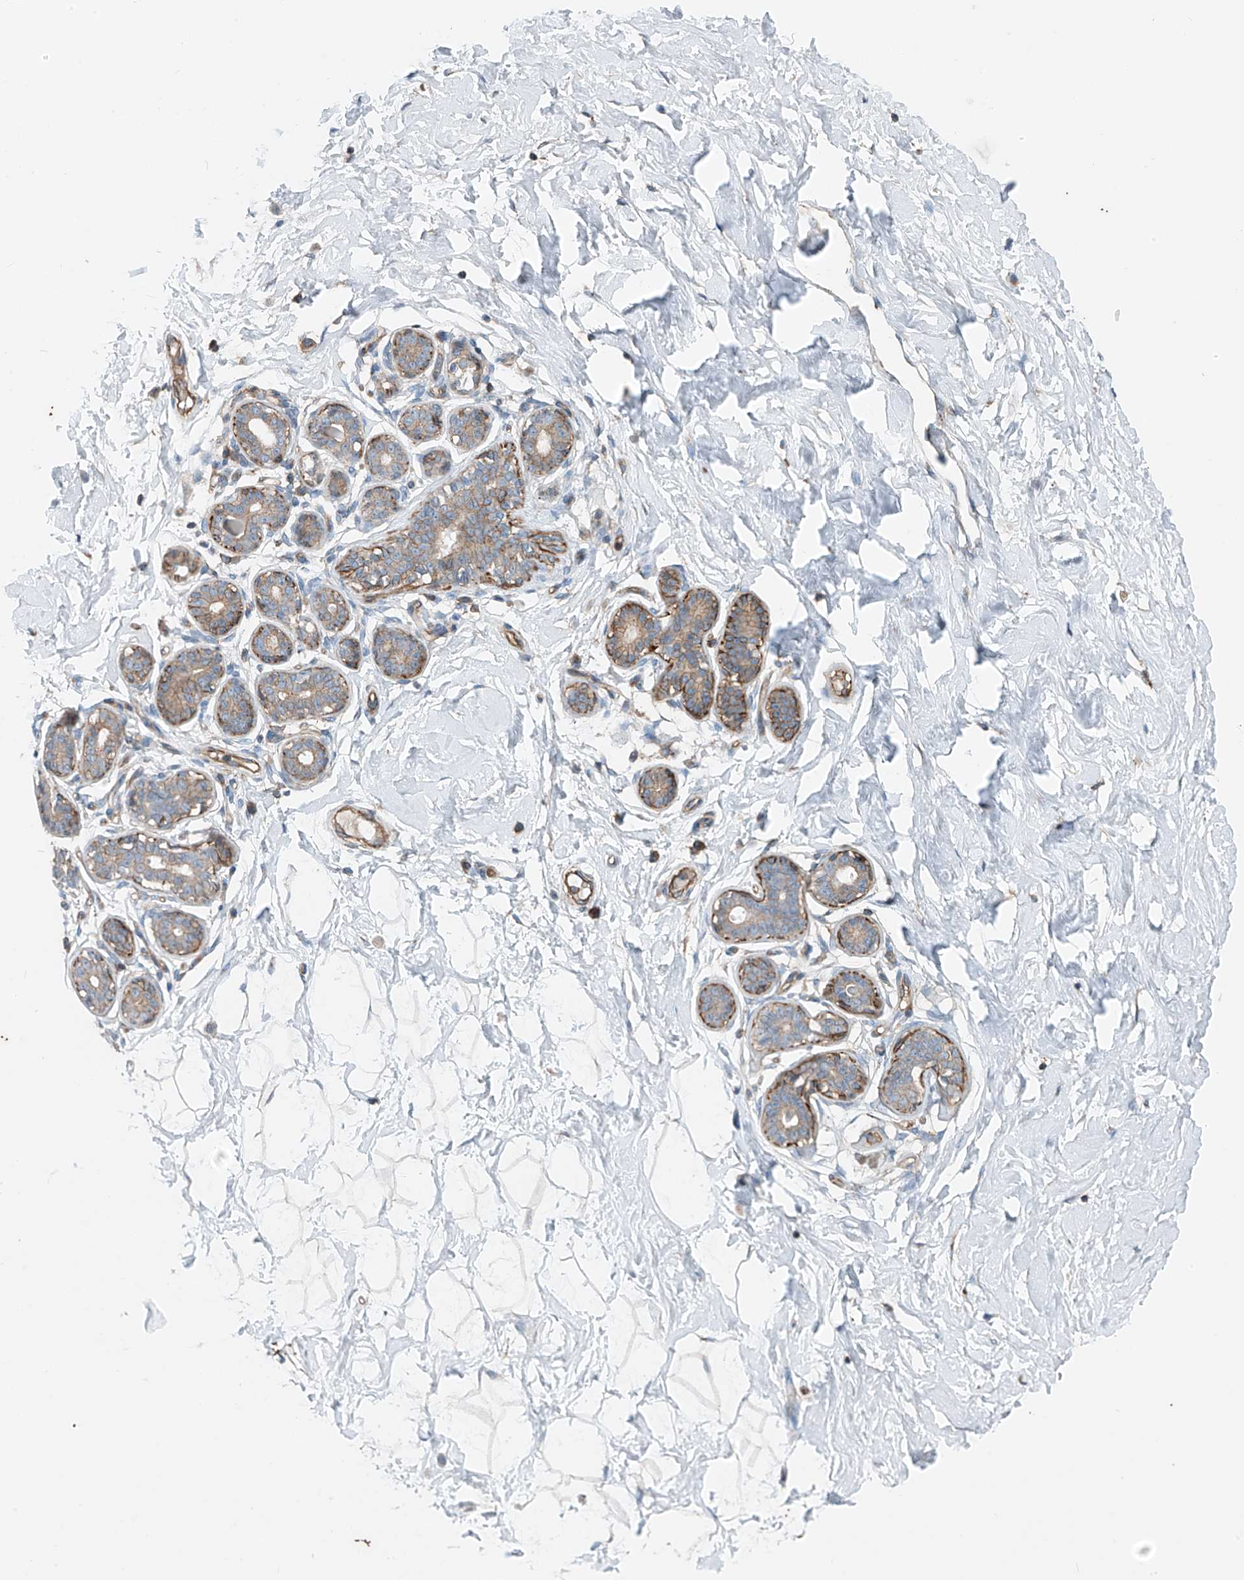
{"staining": {"intensity": "negative", "quantity": "none", "location": "none"}, "tissue": "breast", "cell_type": "Adipocytes", "image_type": "normal", "snomed": [{"axis": "morphology", "description": "Normal tissue, NOS"}, {"axis": "morphology", "description": "Adenoma, NOS"}, {"axis": "topography", "description": "Breast"}], "caption": "Image shows no protein expression in adipocytes of unremarkable breast.", "gene": "SLC1A5", "patient": {"sex": "female", "age": 23}}